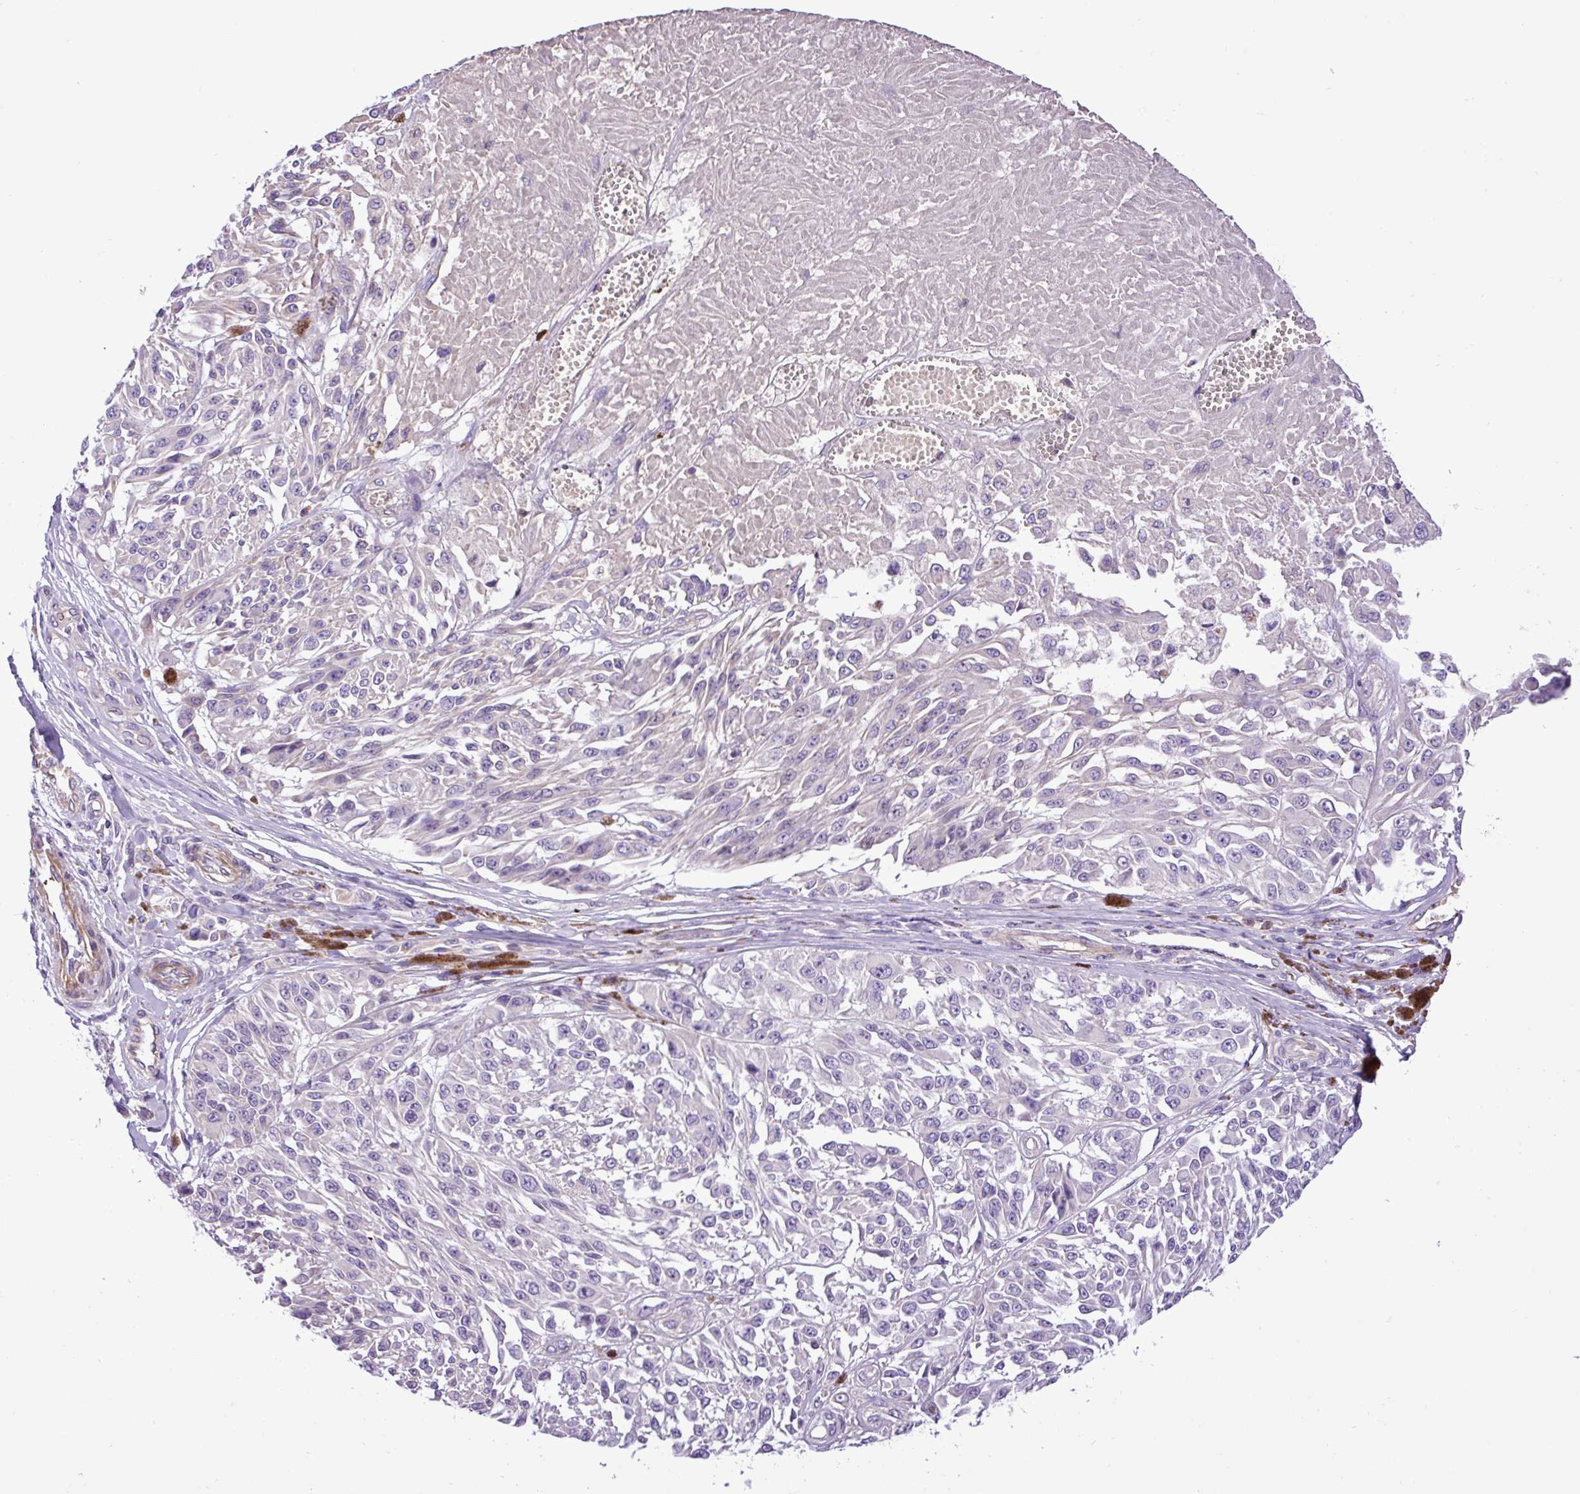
{"staining": {"intensity": "negative", "quantity": "none", "location": "none"}, "tissue": "melanoma", "cell_type": "Tumor cells", "image_type": "cancer", "snomed": [{"axis": "morphology", "description": "Malignant melanoma, NOS"}, {"axis": "topography", "description": "Skin"}], "caption": "Tumor cells show no significant positivity in melanoma.", "gene": "C11orf91", "patient": {"sex": "male", "age": 94}}